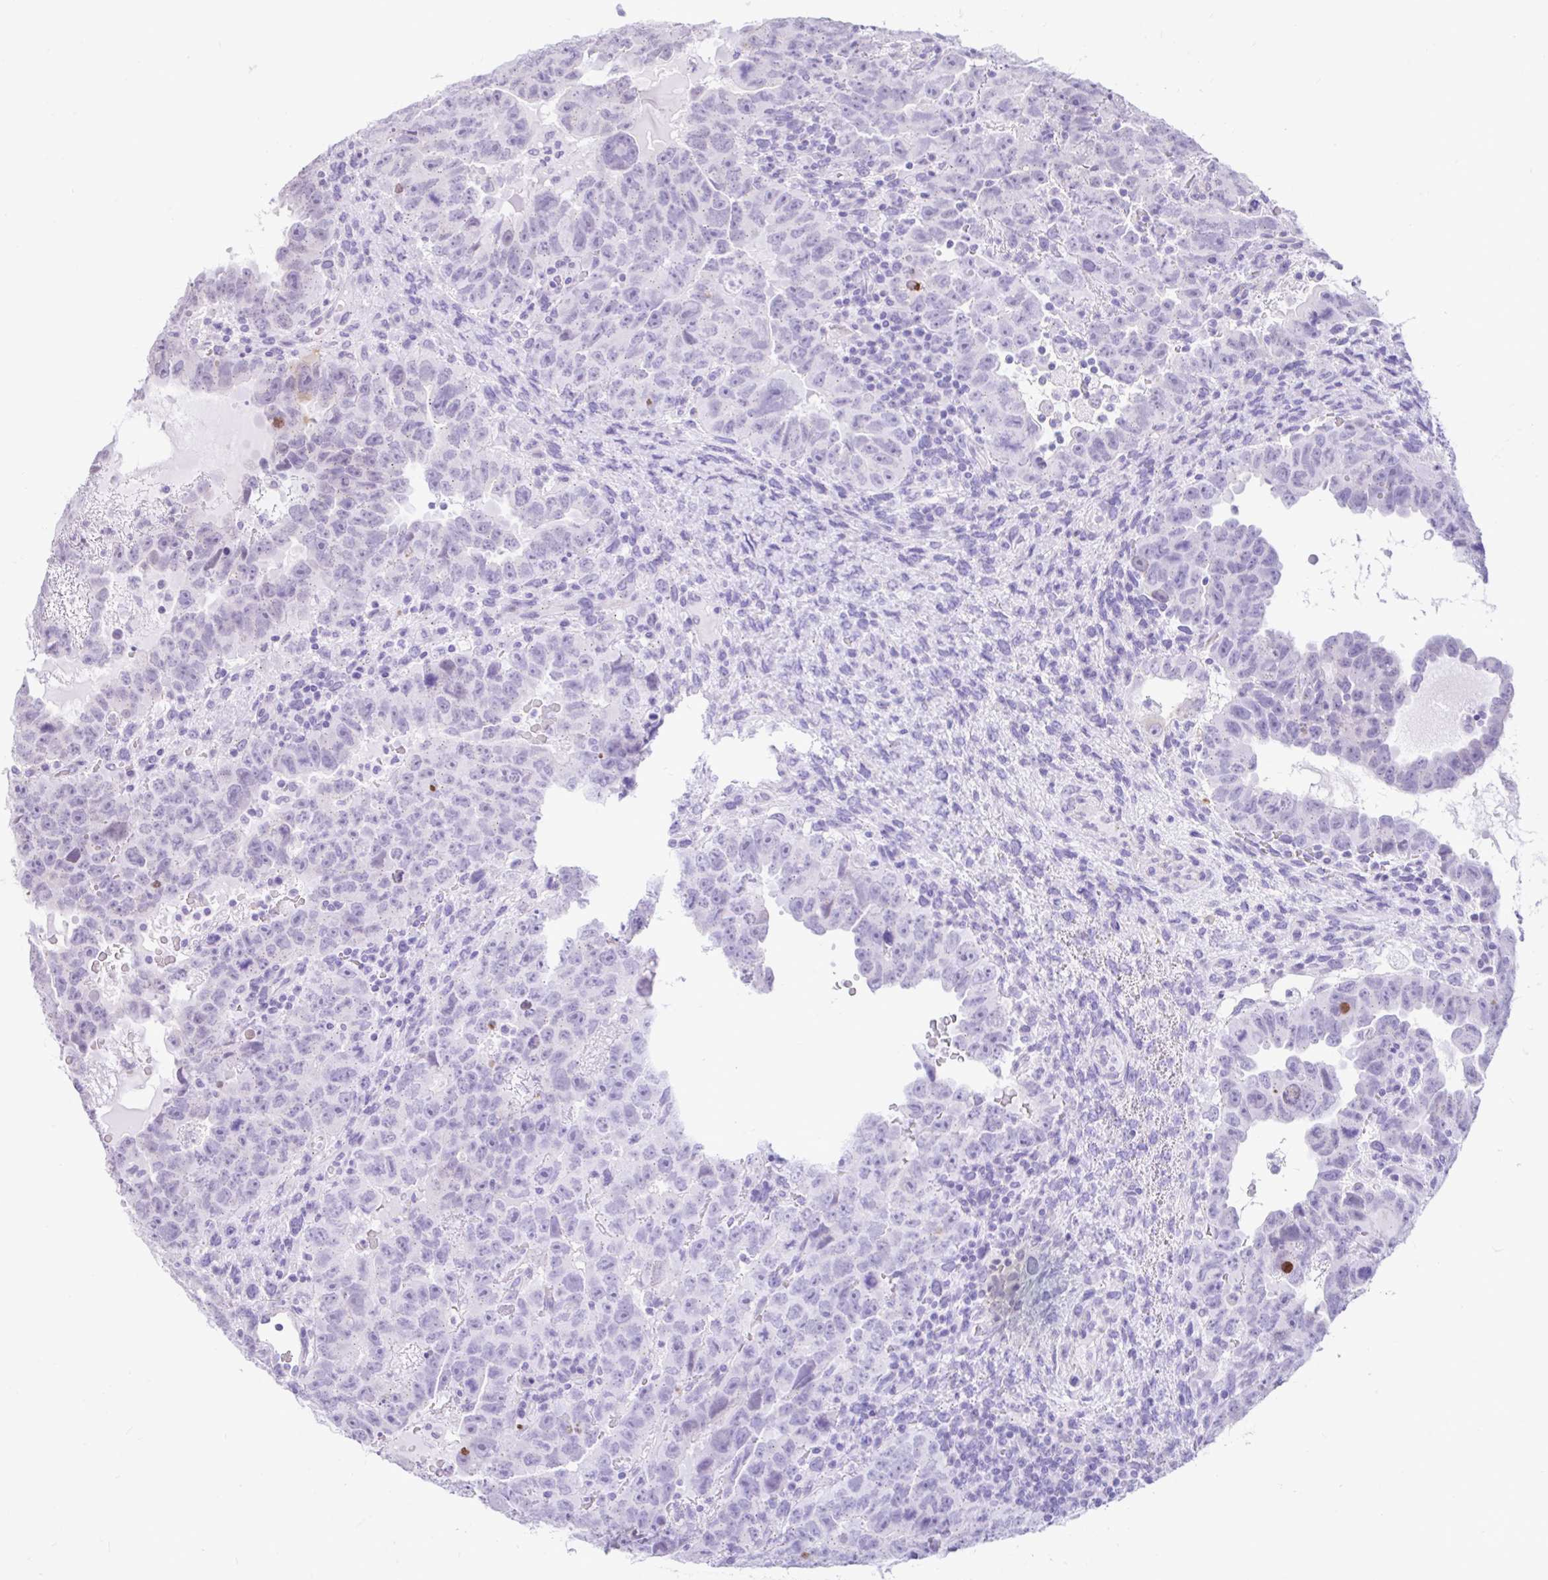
{"staining": {"intensity": "negative", "quantity": "none", "location": "none"}, "tissue": "testis cancer", "cell_type": "Tumor cells", "image_type": "cancer", "snomed": [{"axis": "morphology", "description": "Carcinoma, Embryonal, NOS"}, {"axis": "topography", "description": "Testis"}], "caption": "The micrograph reveals no staining of tumor cells in testis cancer (embryonal carcinoma).", "gene": "REEP1", "patient": {"sex": "male", "age": 24}}